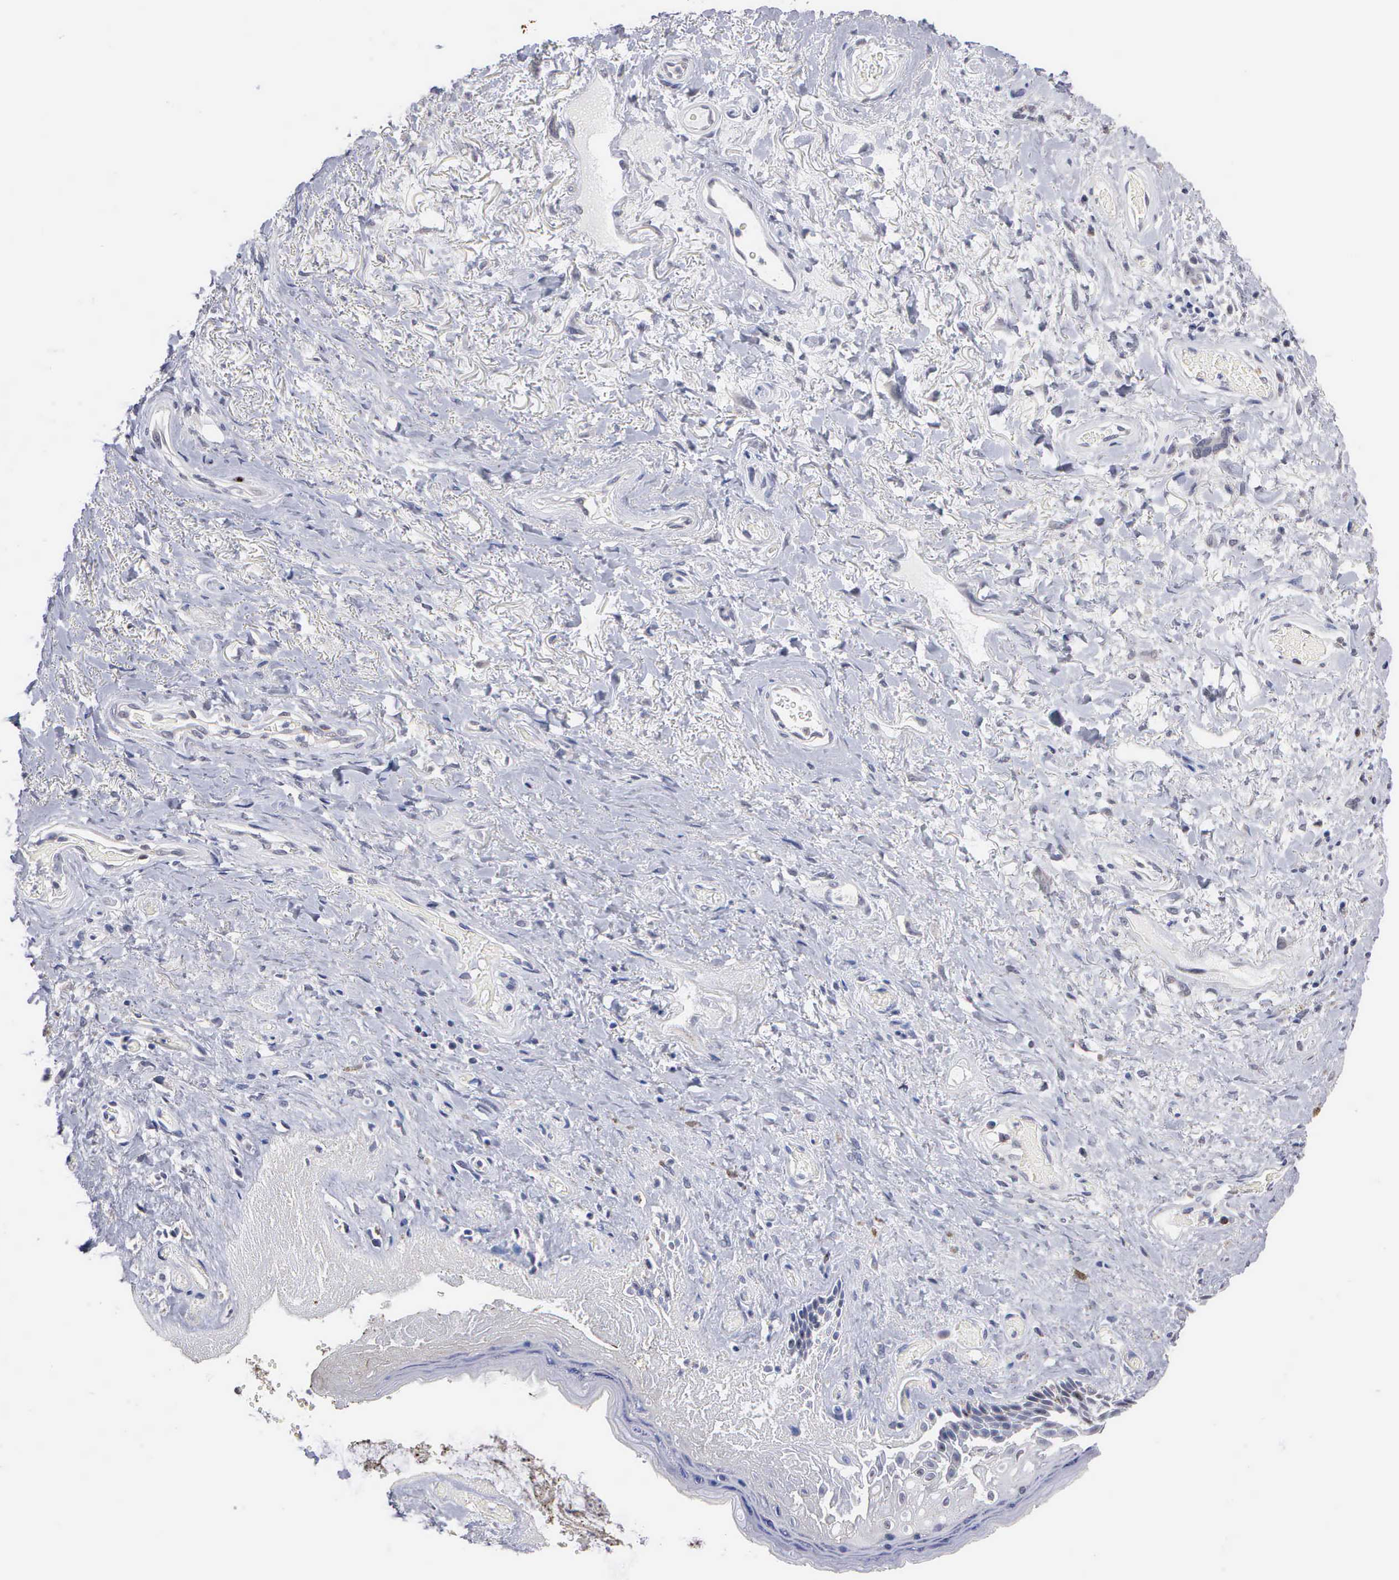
{"staining": {"intensity": "weak", "quantity": "<25%", "location": "nuclear"}, "tissue": "skin", "cell_type": "Epidermal cells", "image_type": "normal", "snomed": [{"axis": "morphology", "description": "Normal tissue, NOS"}, {"axis": "topography", "description": "Anal"}], "caption": "IHC micrograph of normal human skin stained for a protein (brown), which demonstrates no positivity in epidermal cells.", "gene": "KDM6A", "patient": {"sex": "male", "age": 78}}